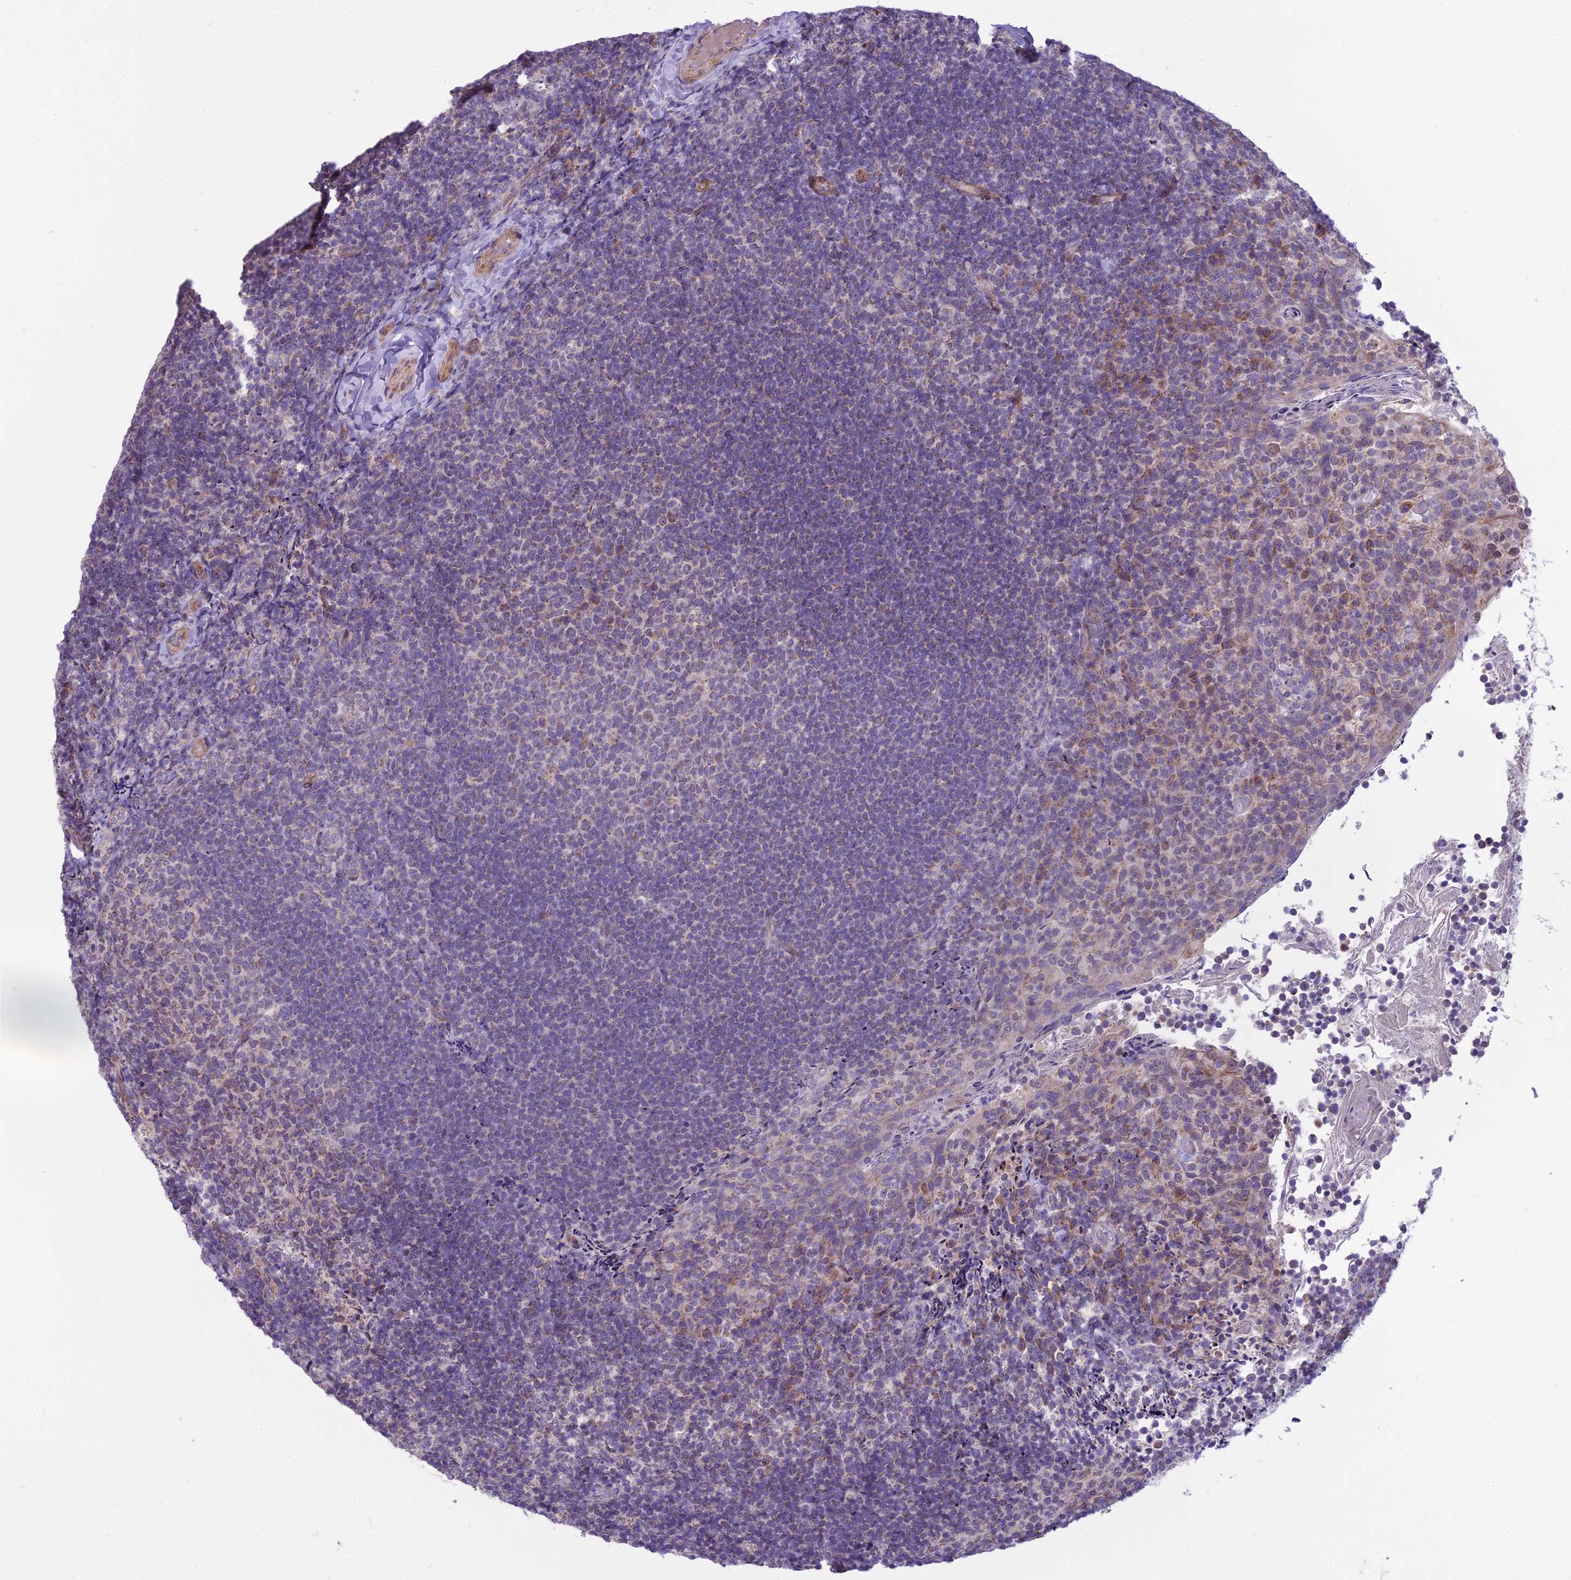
{"staining": {"intensity": "moderate", "quantity": "<25%", "location": "cytoplasmic/membranous"}, "tissue": "tonsil", "cell_type": "Germinal center cells", "image_type": "normal", "snomed": [{"axis": "morphology", "description": "Normal tissue, NOS"}, {"axis": "topography", "description": "Tonsil"}], "caption": "DAB immunohistochemical staining of benign human tonsil reveals moderate cytoplasmic/membranous protein expression in approximately <25% of germinal center cells.", "gene": "DUS2", "patient": {"sex": "female", "age": 10}}